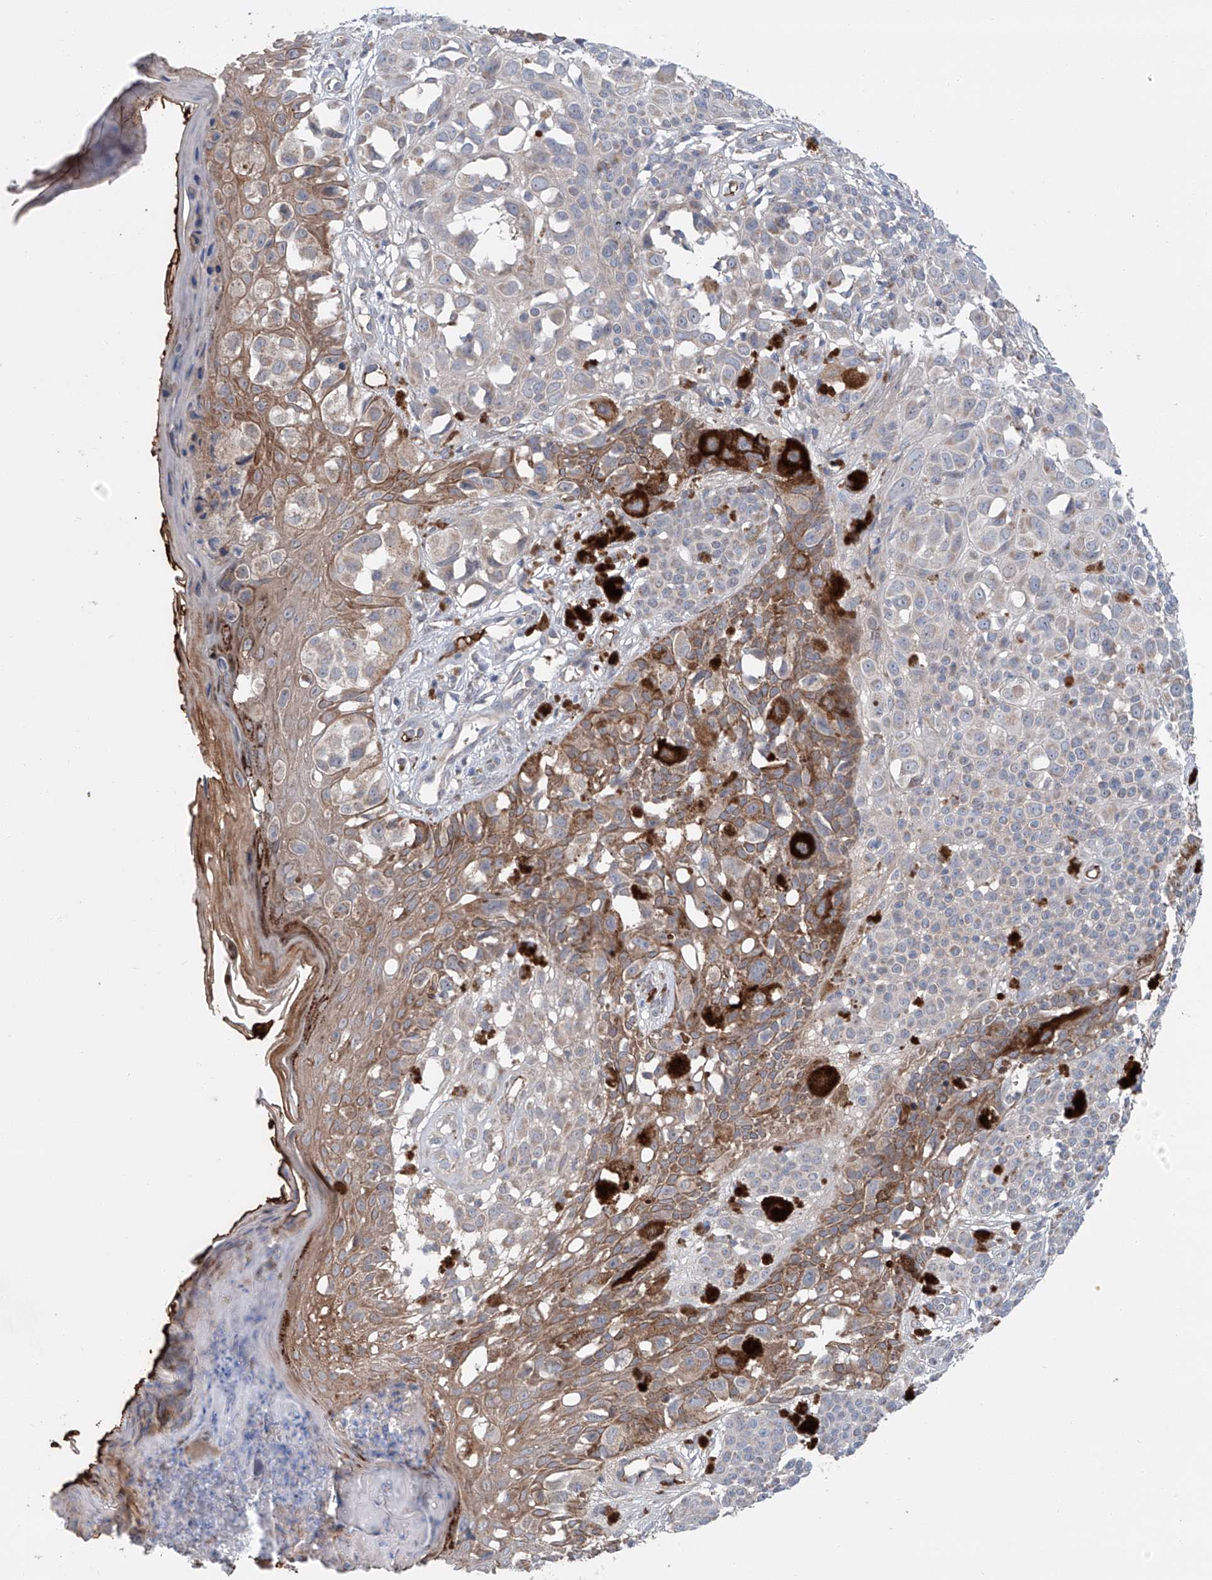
{"staining": {"intensity": "negative", "quantity": "none", "location": "none"}, "tissue": "melanoma", "cell_type": "Tumor cells", "image_type": "cancer", "snomed": [{"axis": "morphology", "description": "Malignant melanoma, NOS"}, {"axis": "topography", "description": "Skin of leg"}], "caption": "Immunohistochemistry (IHC) micrograph of neoplastic tissue: human malignant melanoma stained with DAB shows no significant protein expression in tumor cells.", "gene": "SIX4", "patient": {"sex": "female", "age": 72}}